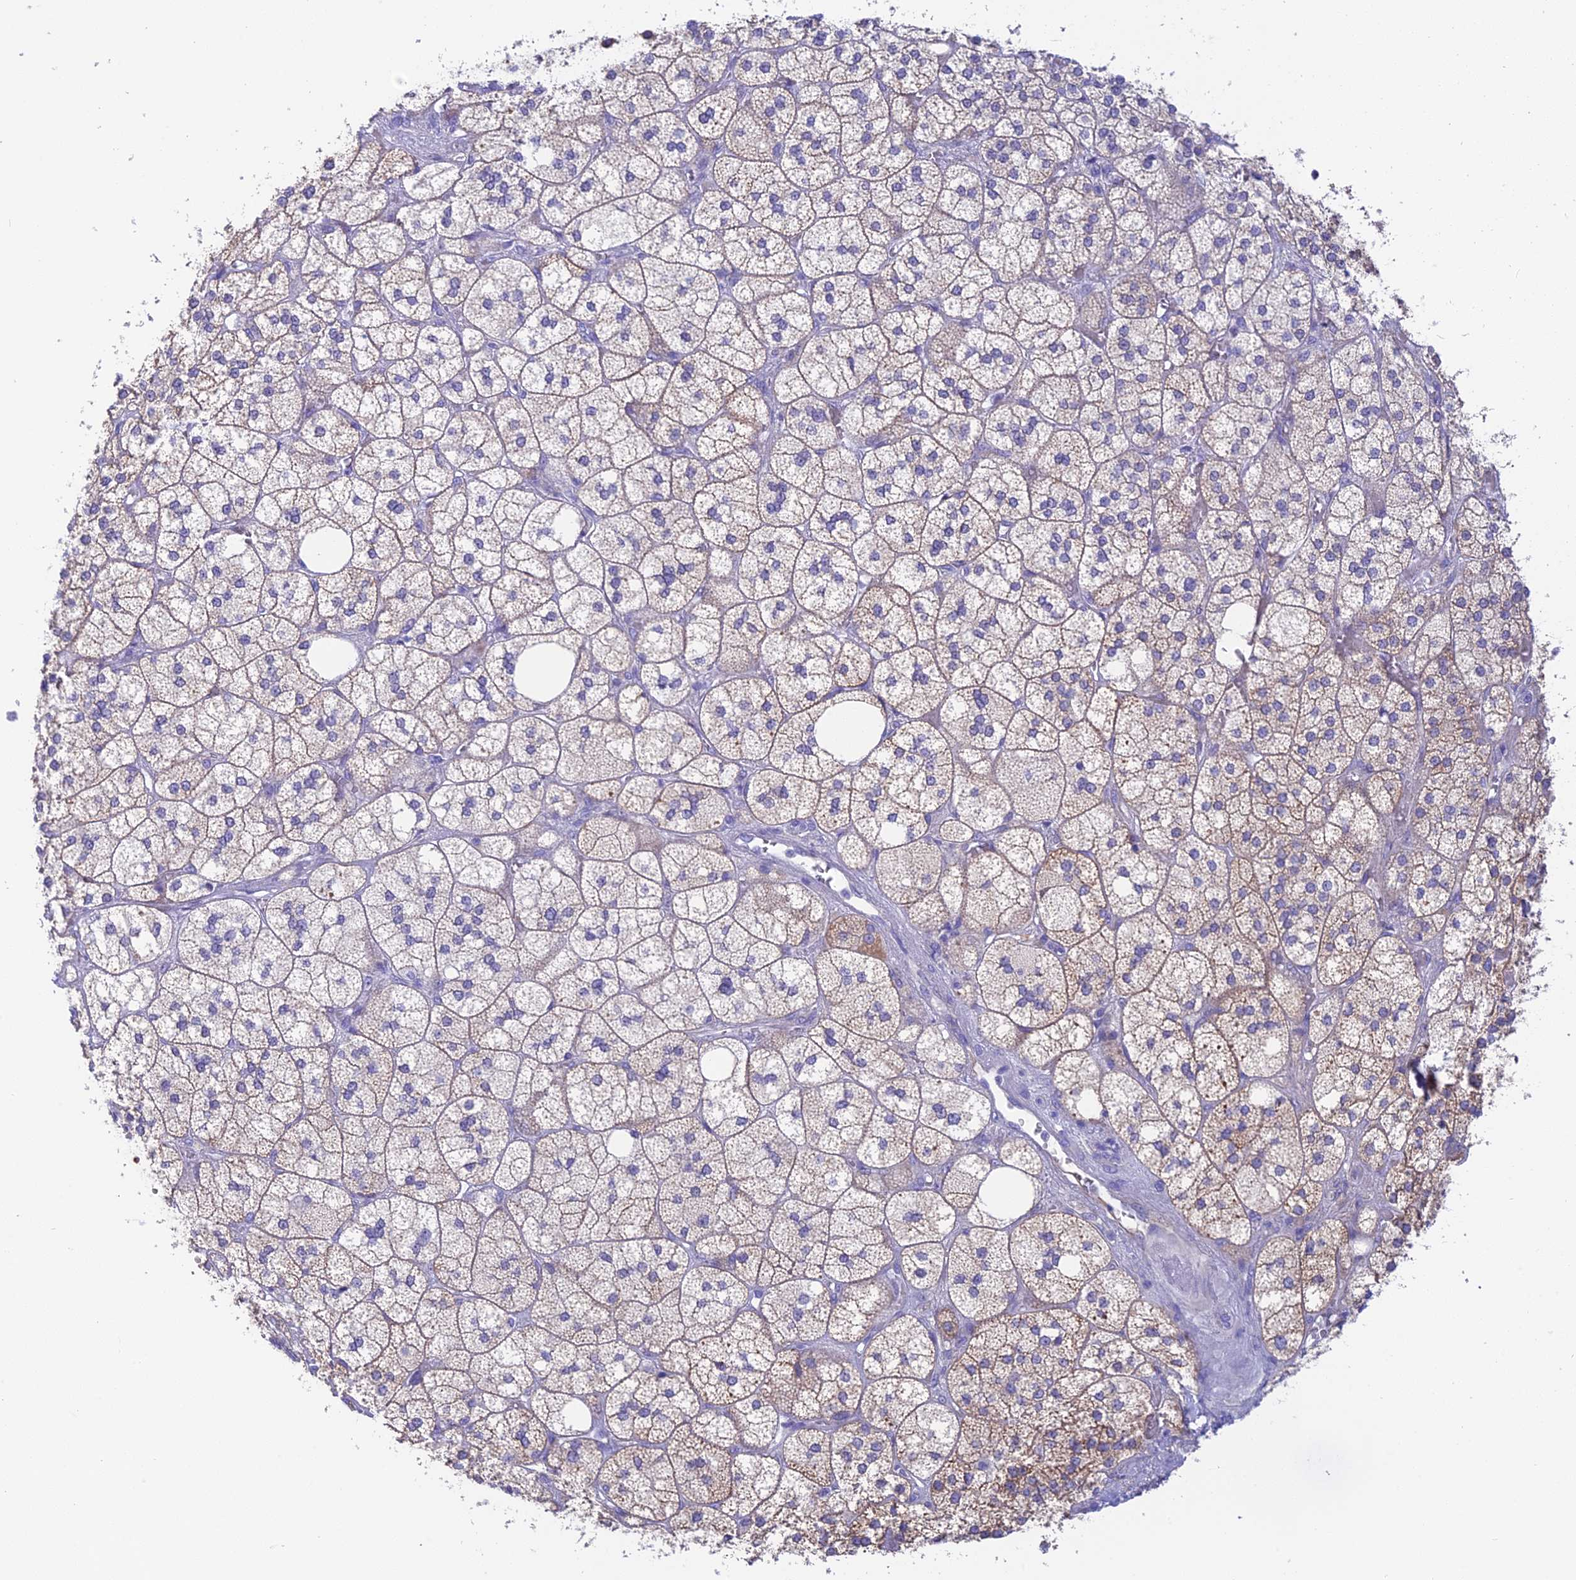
{"staining": {"intensity": "moderate", "quantity": "25%-75%", "location": "cytoplasmic/membranous"}, "tissue": "adrenal gland", "cell_type": "Glandular cells", "image_type": "normal", "snomed": [{"axis": "morphology", "description": "Normal tissue, NOS"}, {"axis": "topography", "description": "Adrenal gland"}], "caption": "This photomicrograph exhibits immunohistochemistry (IHC) staining of unremarkable human adrenal gland, with medium moderate cytoplasmic/membranous expression in approximately 25%-75% of glandular cells.", "gene": "LZTFL1", "patient": {"sex": "male", "age": 61}}